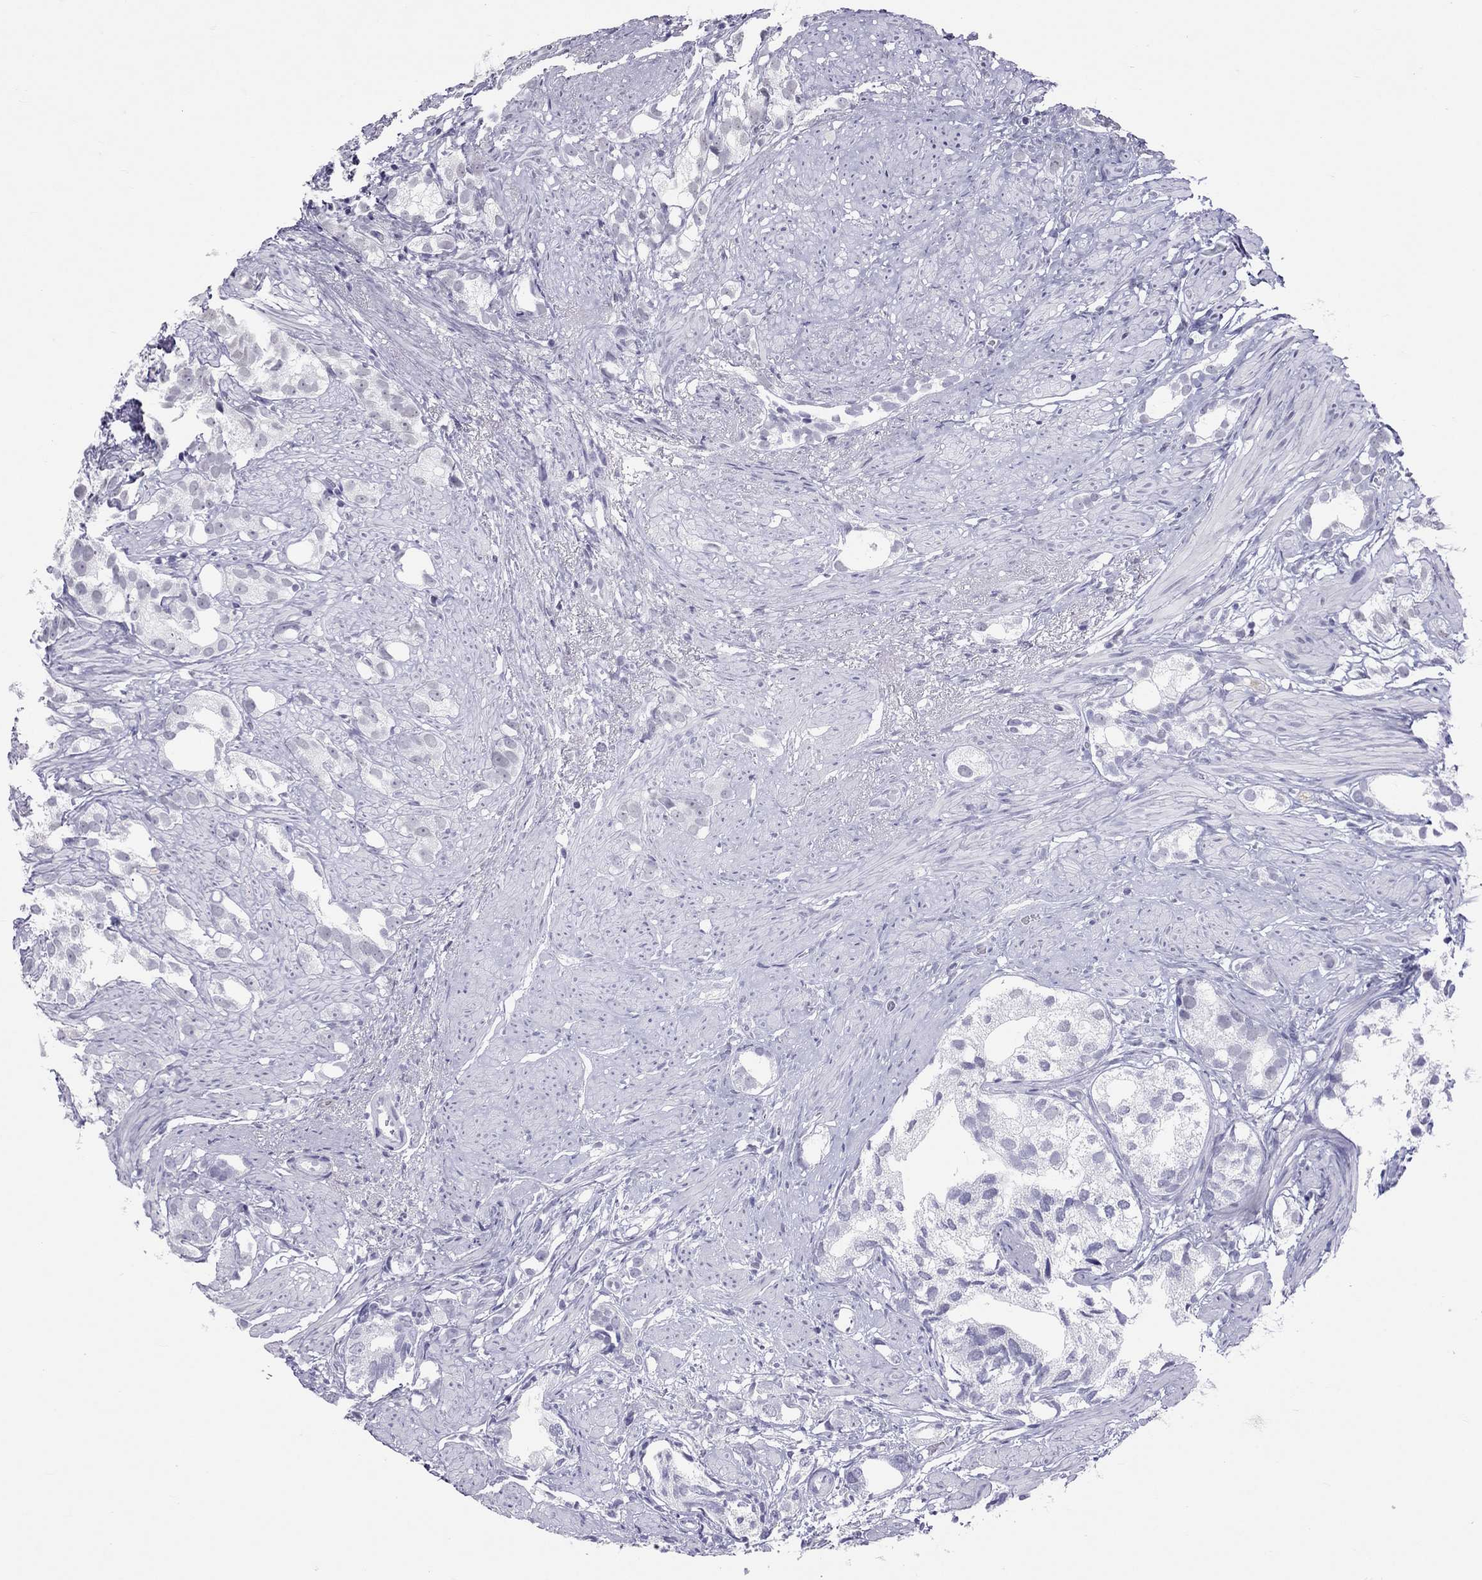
{"staining": {"intensity": "negative", "quantity": "none", "location": "none"}, "tissue": "prostate cancer", "cell_type": "Tumor cells", "image_type": "cancer", "snomed": [{"axis": "morphology", "description": "Adenocarcinoma, High grade"}, {"axis": "topography", "description": "Prostate"}], "caption": "There is no significant staining in tumor cells of prostate adenocarcinoma (high-grade).", "gene": "JHY", "patient": {"sex": "male", "age": 82}}